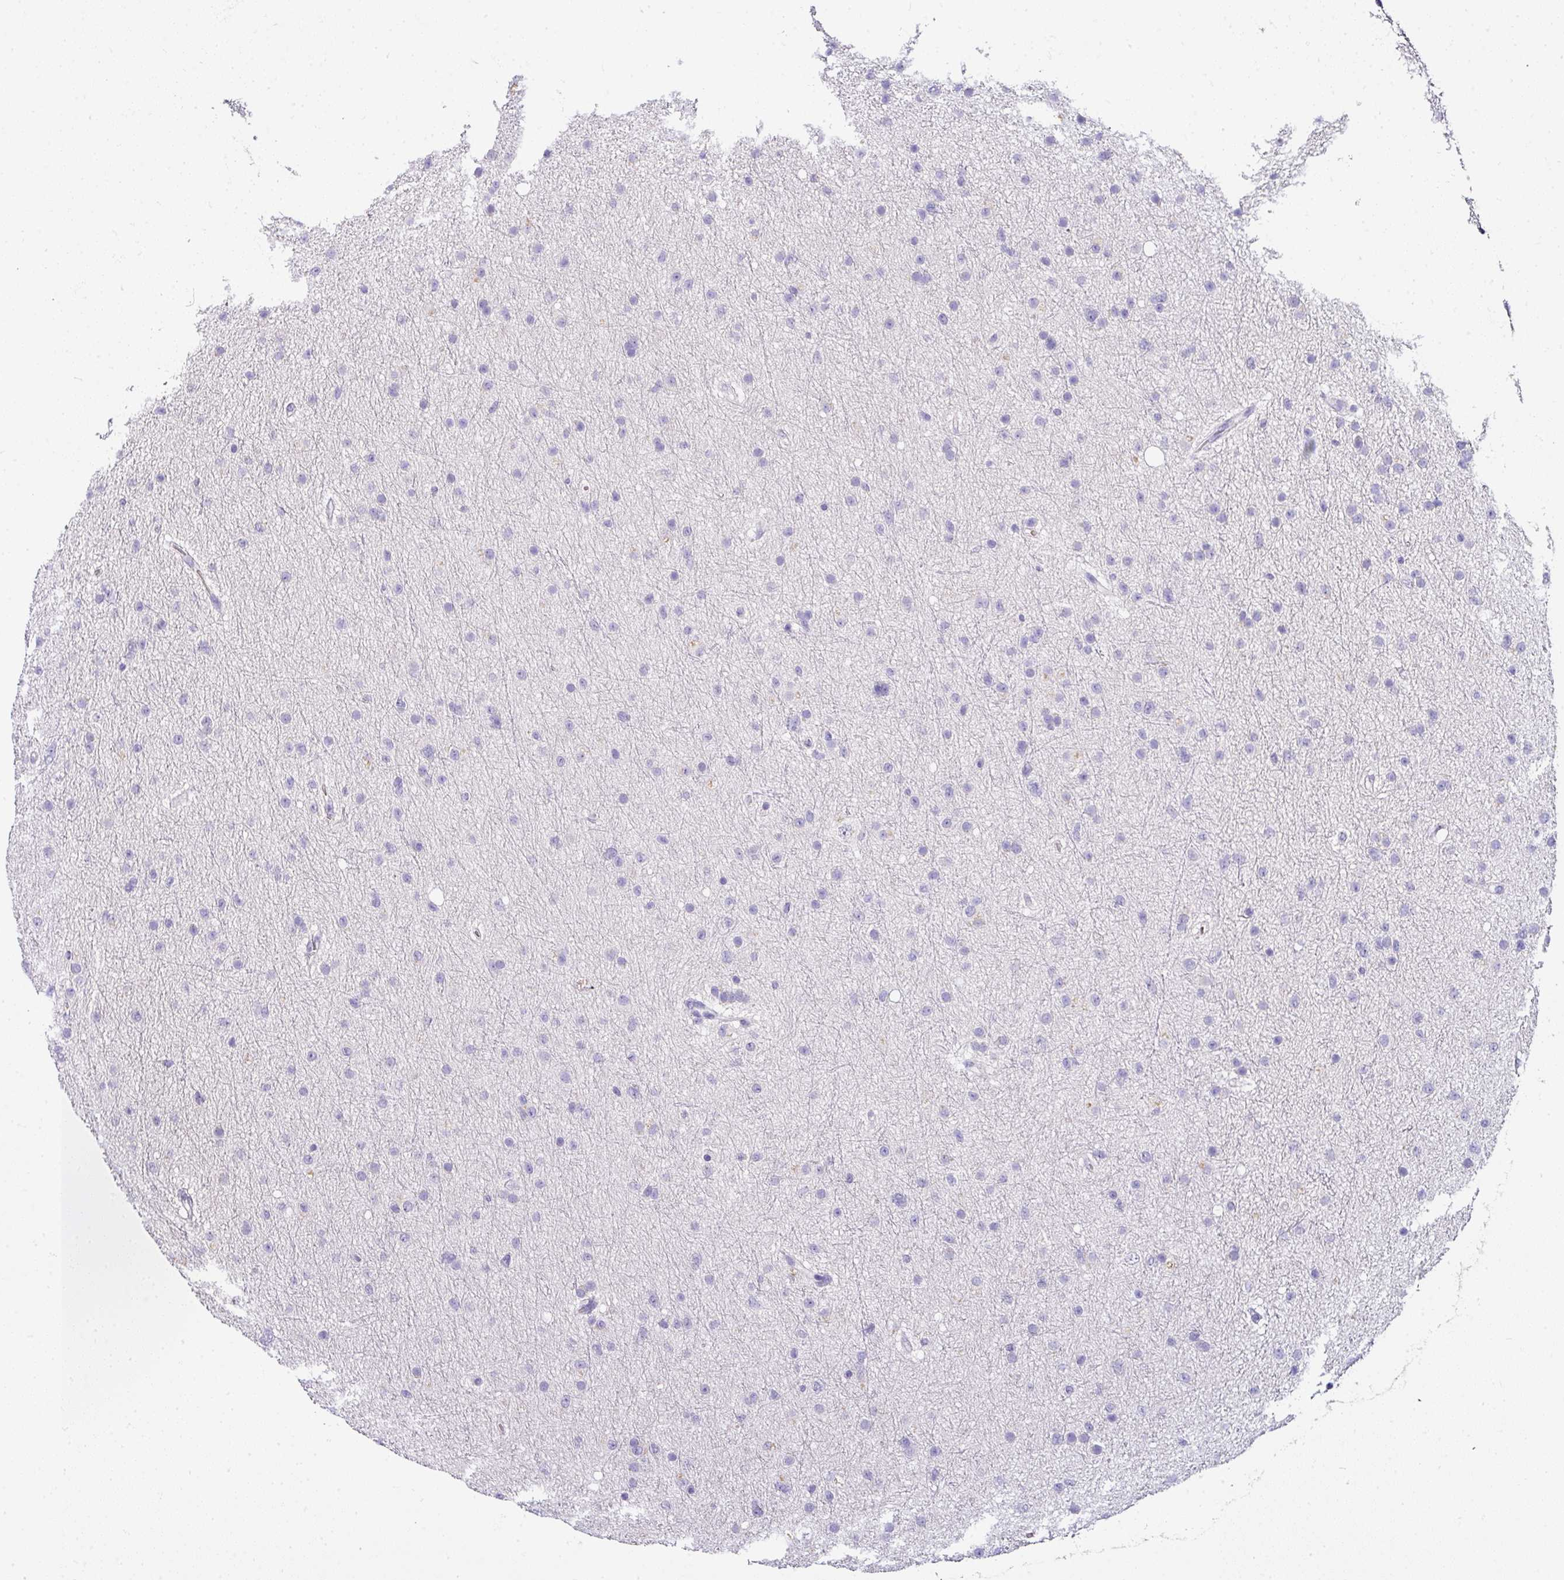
{"staining": {"intensity": "negative", "quantity": "none", "location": "none"}, "tissue": "glioma", "cell_type": "Tumor cells", "image_type": "cancer", "snomed": [{"axis": "morphology", "description": "Glioma, malignant, Low grade"}, {"axis": "topography", "description": "Cerebral cortex"}], "caption": "Protein analysis of malignant glioma (low-grade) reveals no significant positivity in tumor cells.", "gene": "NAPSA", "patient": {"sex": "female", "age": 39}}